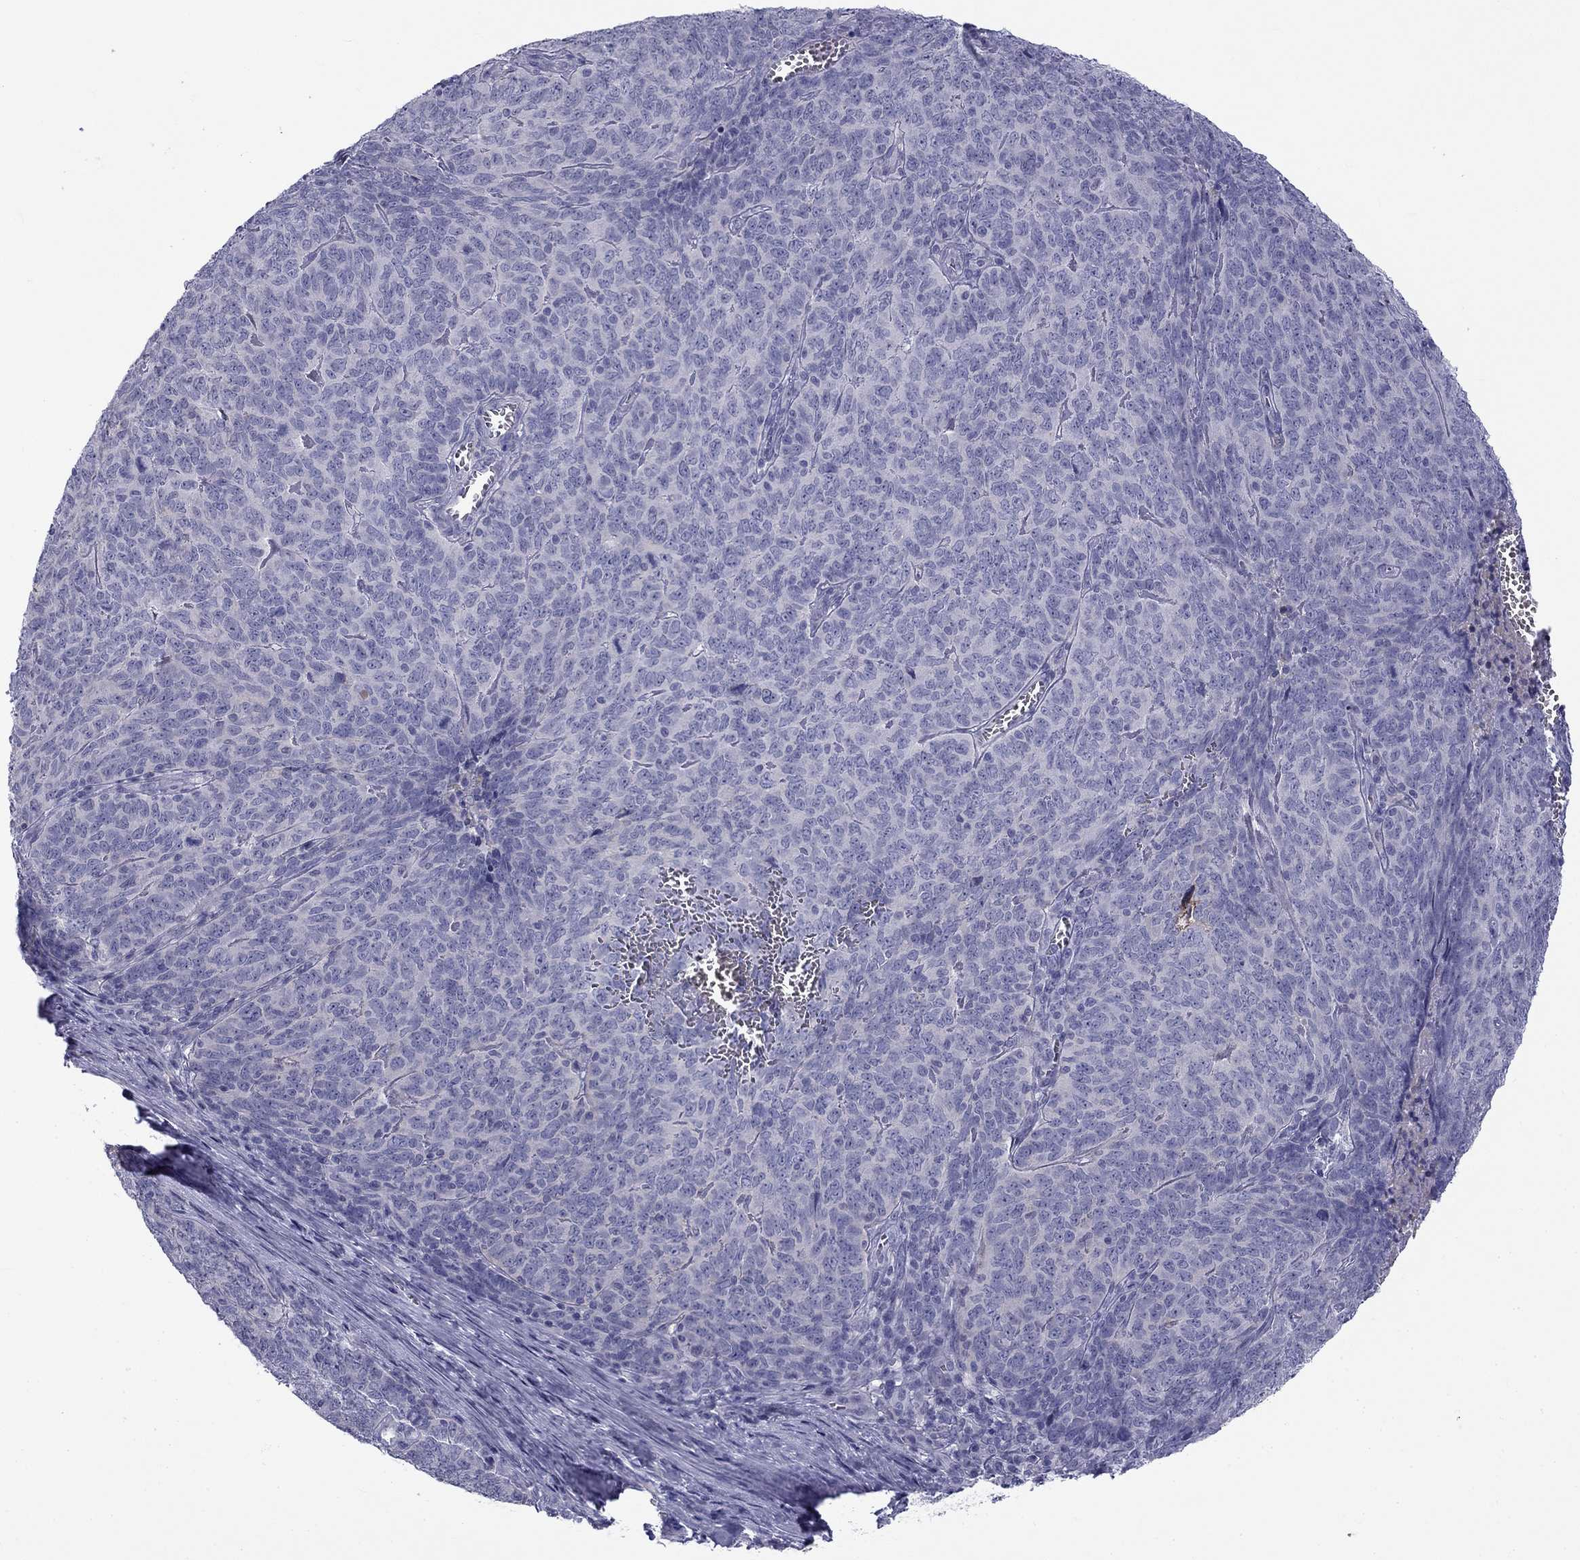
{"staining": {"intensity": "negative", "quantity": "none", "location": "none"}, "tissue": "skin cancer", "cell_type": "Tumor cells", "image_type": "cancer", "snomed": [{"axis": "morphology", "description": "Squamous cell carcinoma, NOS"}, {"axis": "topography", "description": "Skin"}, {"axis": "topography", "description": "Anal"}], "caption": "Immunohistochemical staining of human skin cancer demonstrates no significant expression in tumor cells.", "gene": "CLPSL2", "patient": {"sex": "female", "age": 51}}